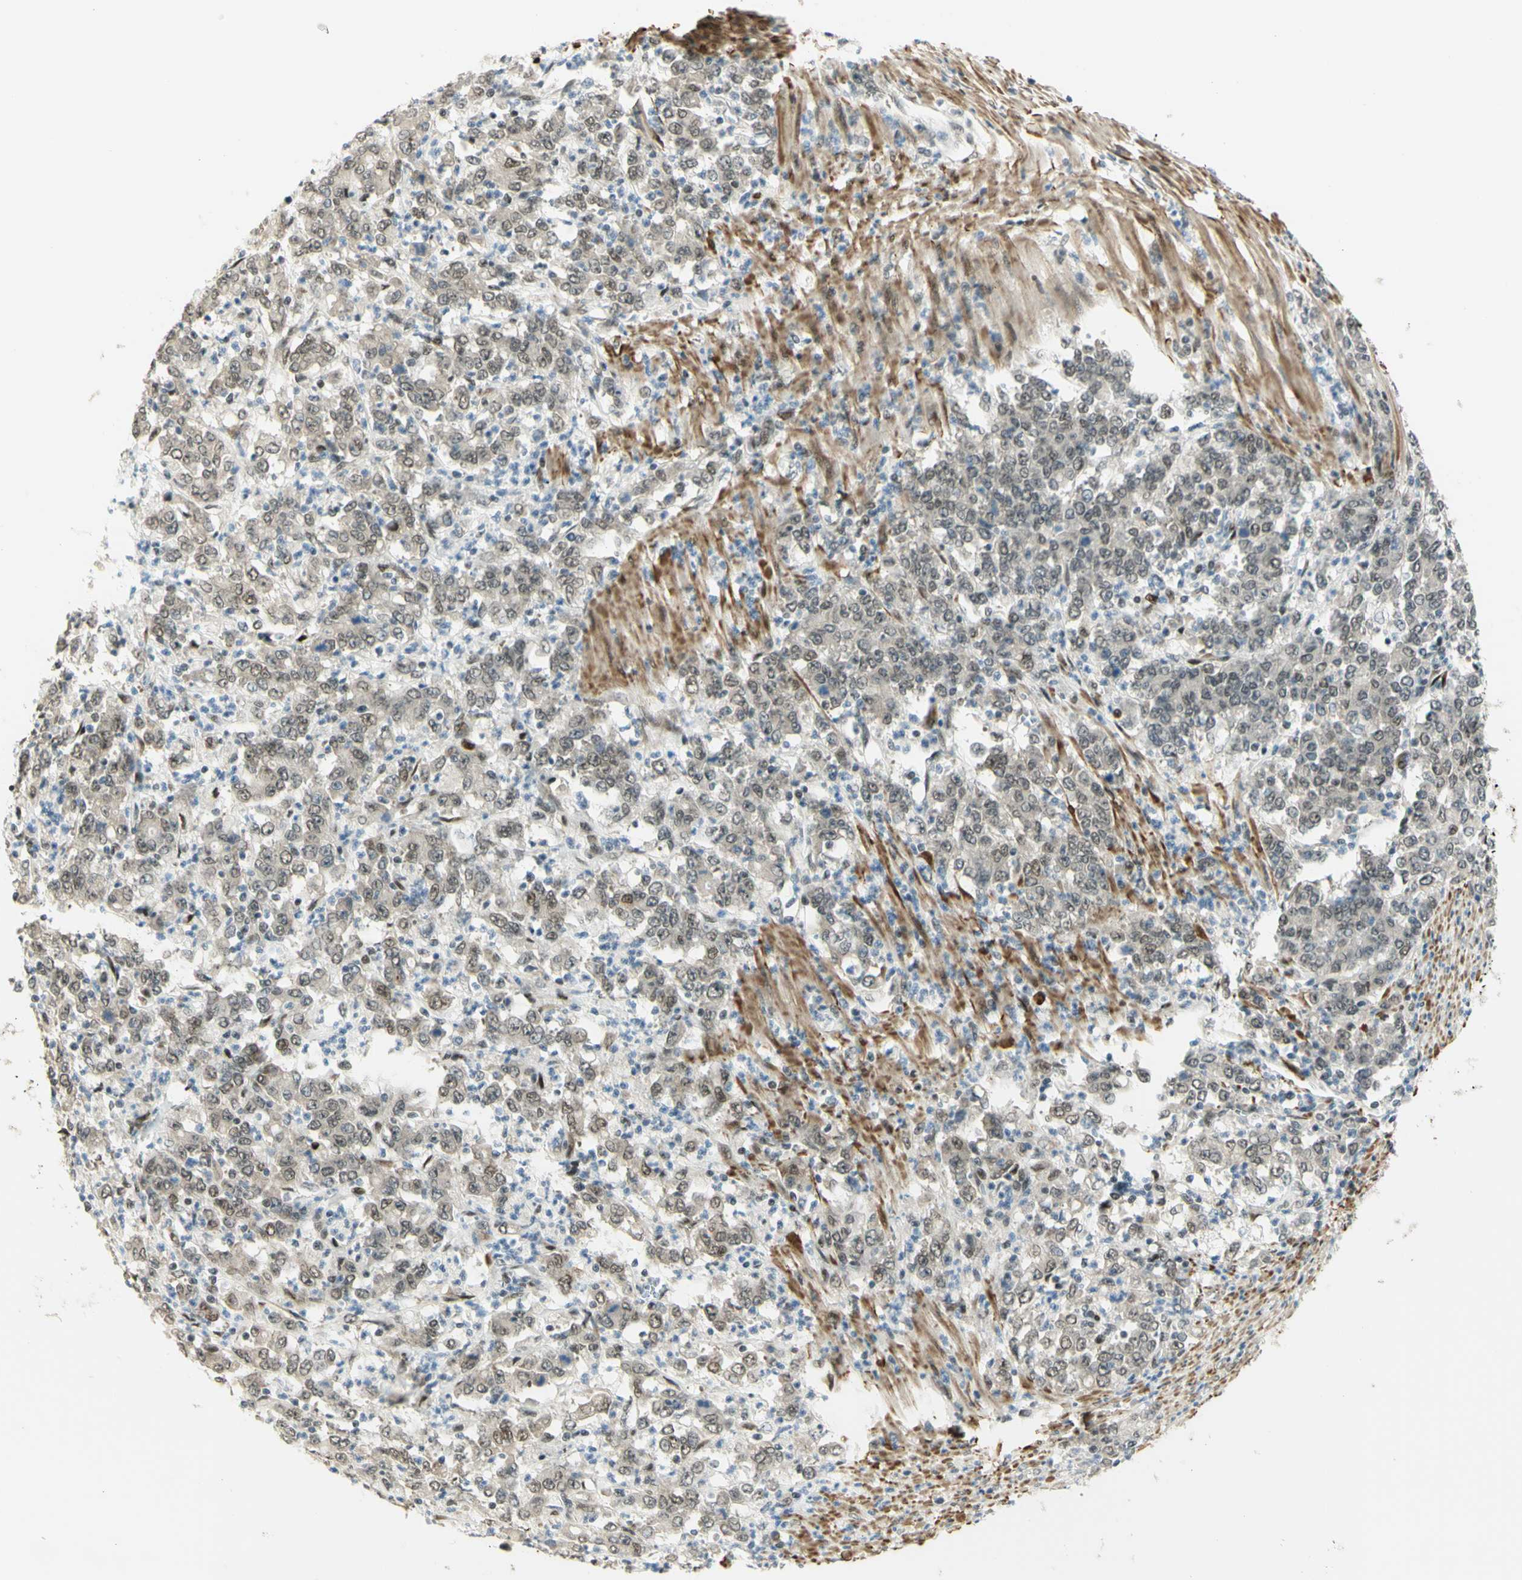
{"staining": {"intensity": "moderate", "quantity": "25%-75%", "location": "nuclear"}, "tissue": "stomach cancer", "cell_type": "Tumor cells", "image_type": "cancer", "snomed": [{"axis": "morphology", "description": "Adenocarcinoma, NOS"}, {"axis": "topography", "description": "Stomach, lower"}], "caption": "Immunohistochemistry (IHC) image of adenocarcinoma (stomach) stained for a protein (brown), which shows medium levels of moderate nuclear expression in approximately 25%-75% of tumor cells.", "gene": "DDX1", "patient": {"sex": "female", "age": 71}}